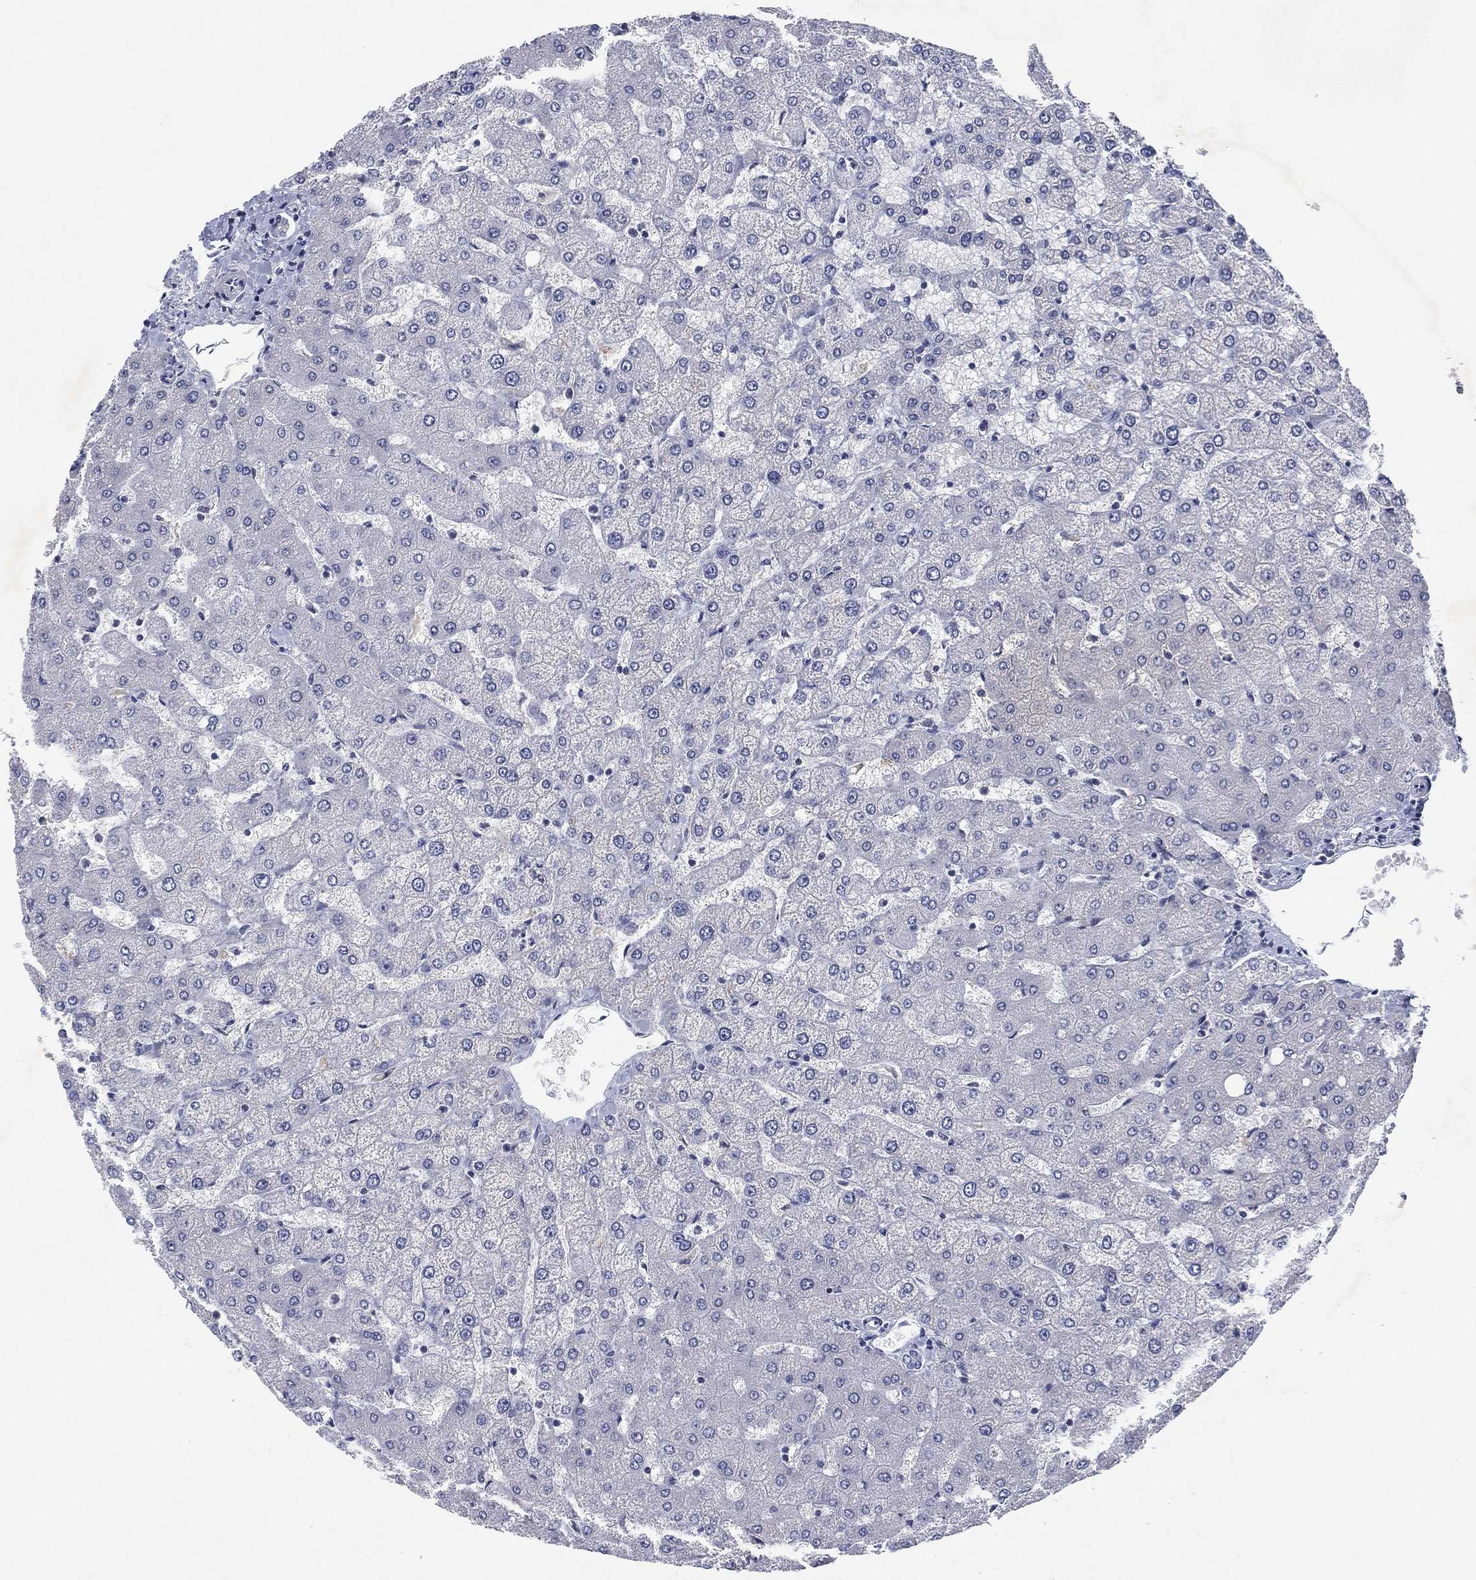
{"staining": {"intensity": "negative", "quantity": "none", "location": "none"}, "tissue": "liver", "cell_type": "Cholangiocytes", "image_type": "normal", "snomed": [{"axis": "morphology", "description": "Normal tissue, NOS"}, {"axis": "topography", "description": "Liver"}], "caption": "Immunohistochemistry (IHC) of normal liver demonstrates no staining in cholangiocytes. The staining was performed using DAB to visualize the protein expression in brown, while the nuclei were stained in blue with hematoxylin (Magnification: 20x).", "gene": "FLI1", "patient": {"sex": "female", "age": 54}}